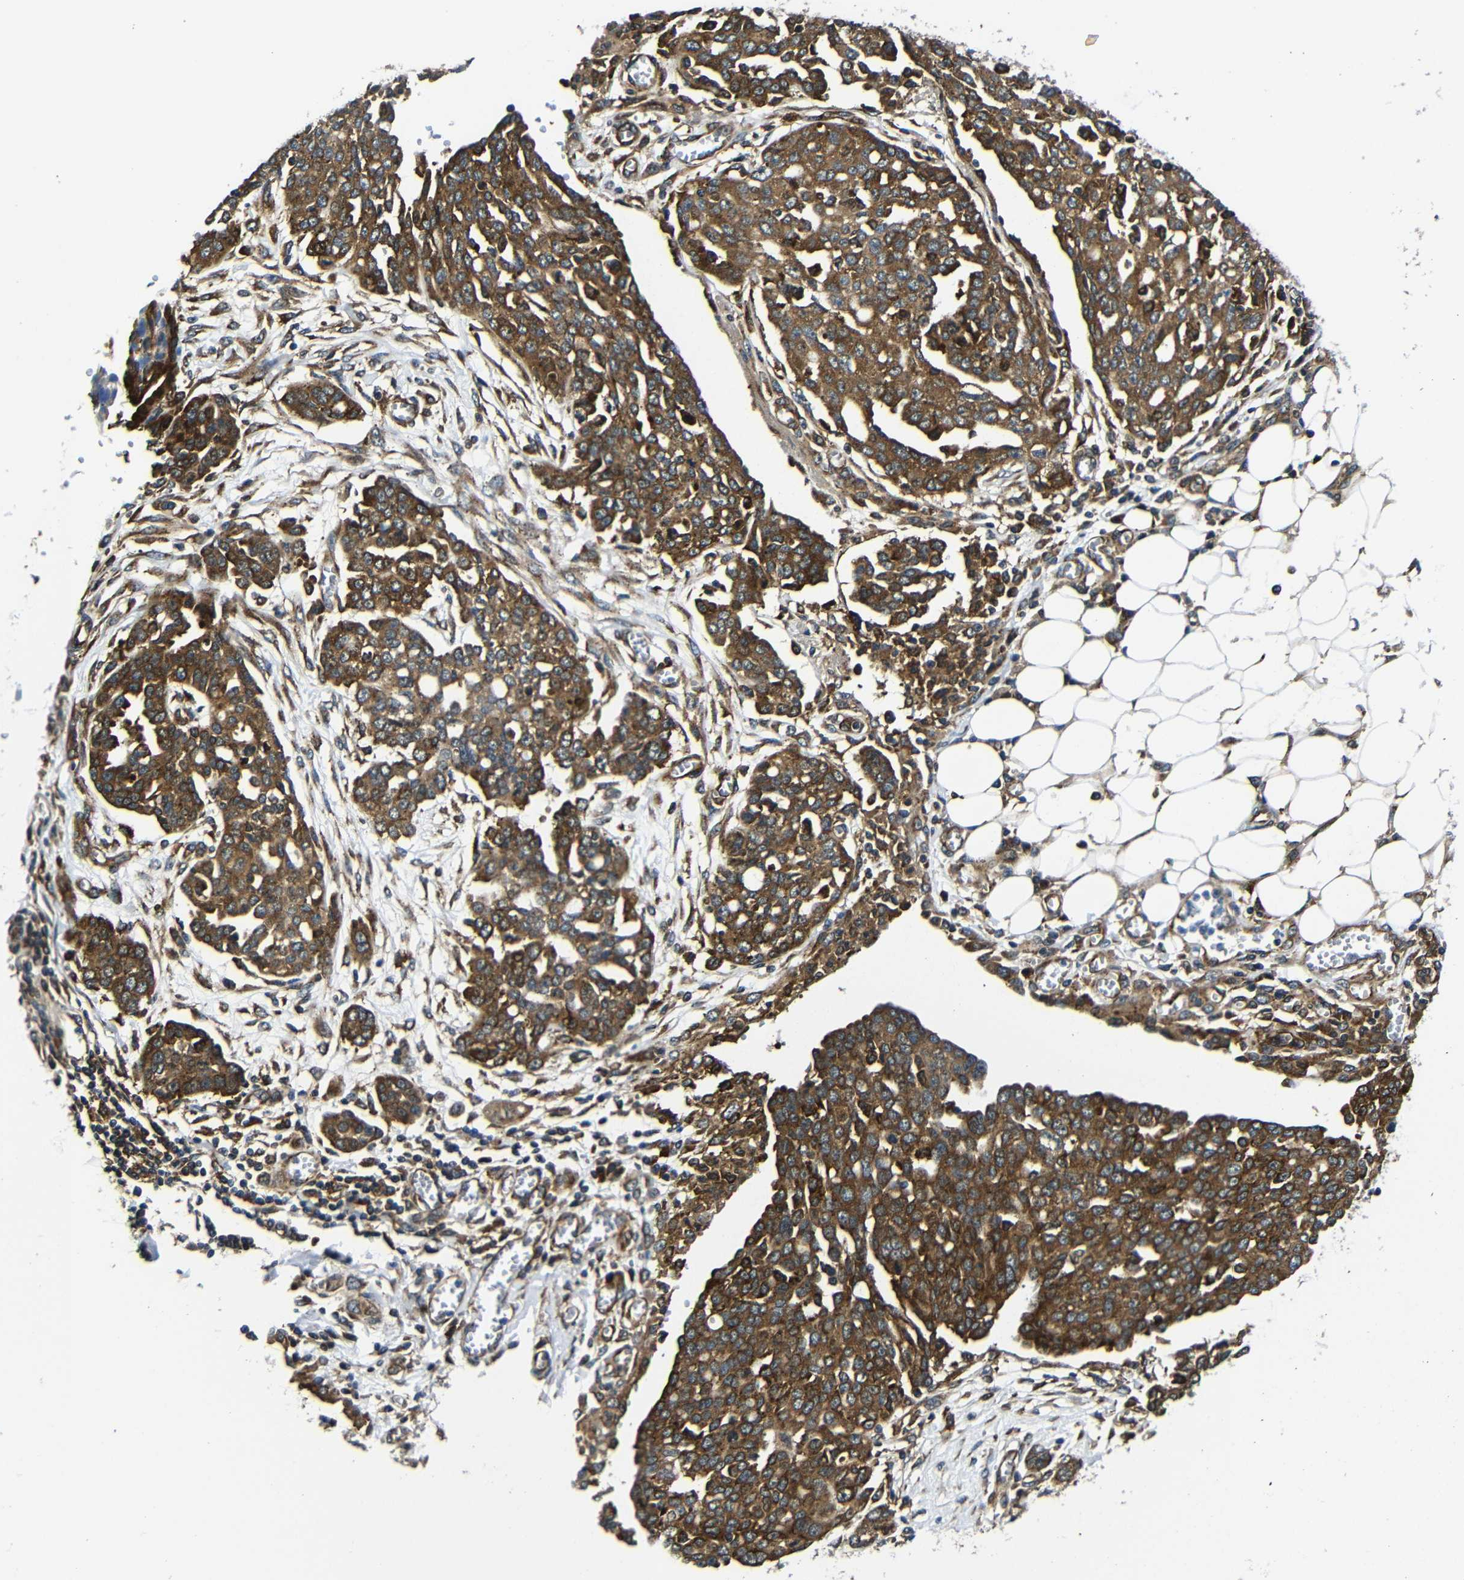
{"staining": {"intensity": "strong", "quantity": ">75%", "location": "cytoplasmic/membranous"}, "tissue": "ovarian cancer", "cell_type": "Tumor cells", "image_type": "cancer", "snomed": [{"axis": "morphology", "description": "Cystadenocarcinoma, serous, NOS"}, {"axis": "topography", "description": "Soft tissue"}, {"axis": "topography", "description": "Ovary"}], "caption": "High-magnification brightfield microscopy of ovarian cancer (serous cystadenocarcinoma) stained with DAB (brown) and counterstained with hematoxylin (blue). tumor cells exhibit strong cytoplasmic/membranous positivity is present in approximately>75% of cells. Nuclei are stained in blue.", "gene": "ABCE1", "patient": {"sex": "female", "age": 57}}